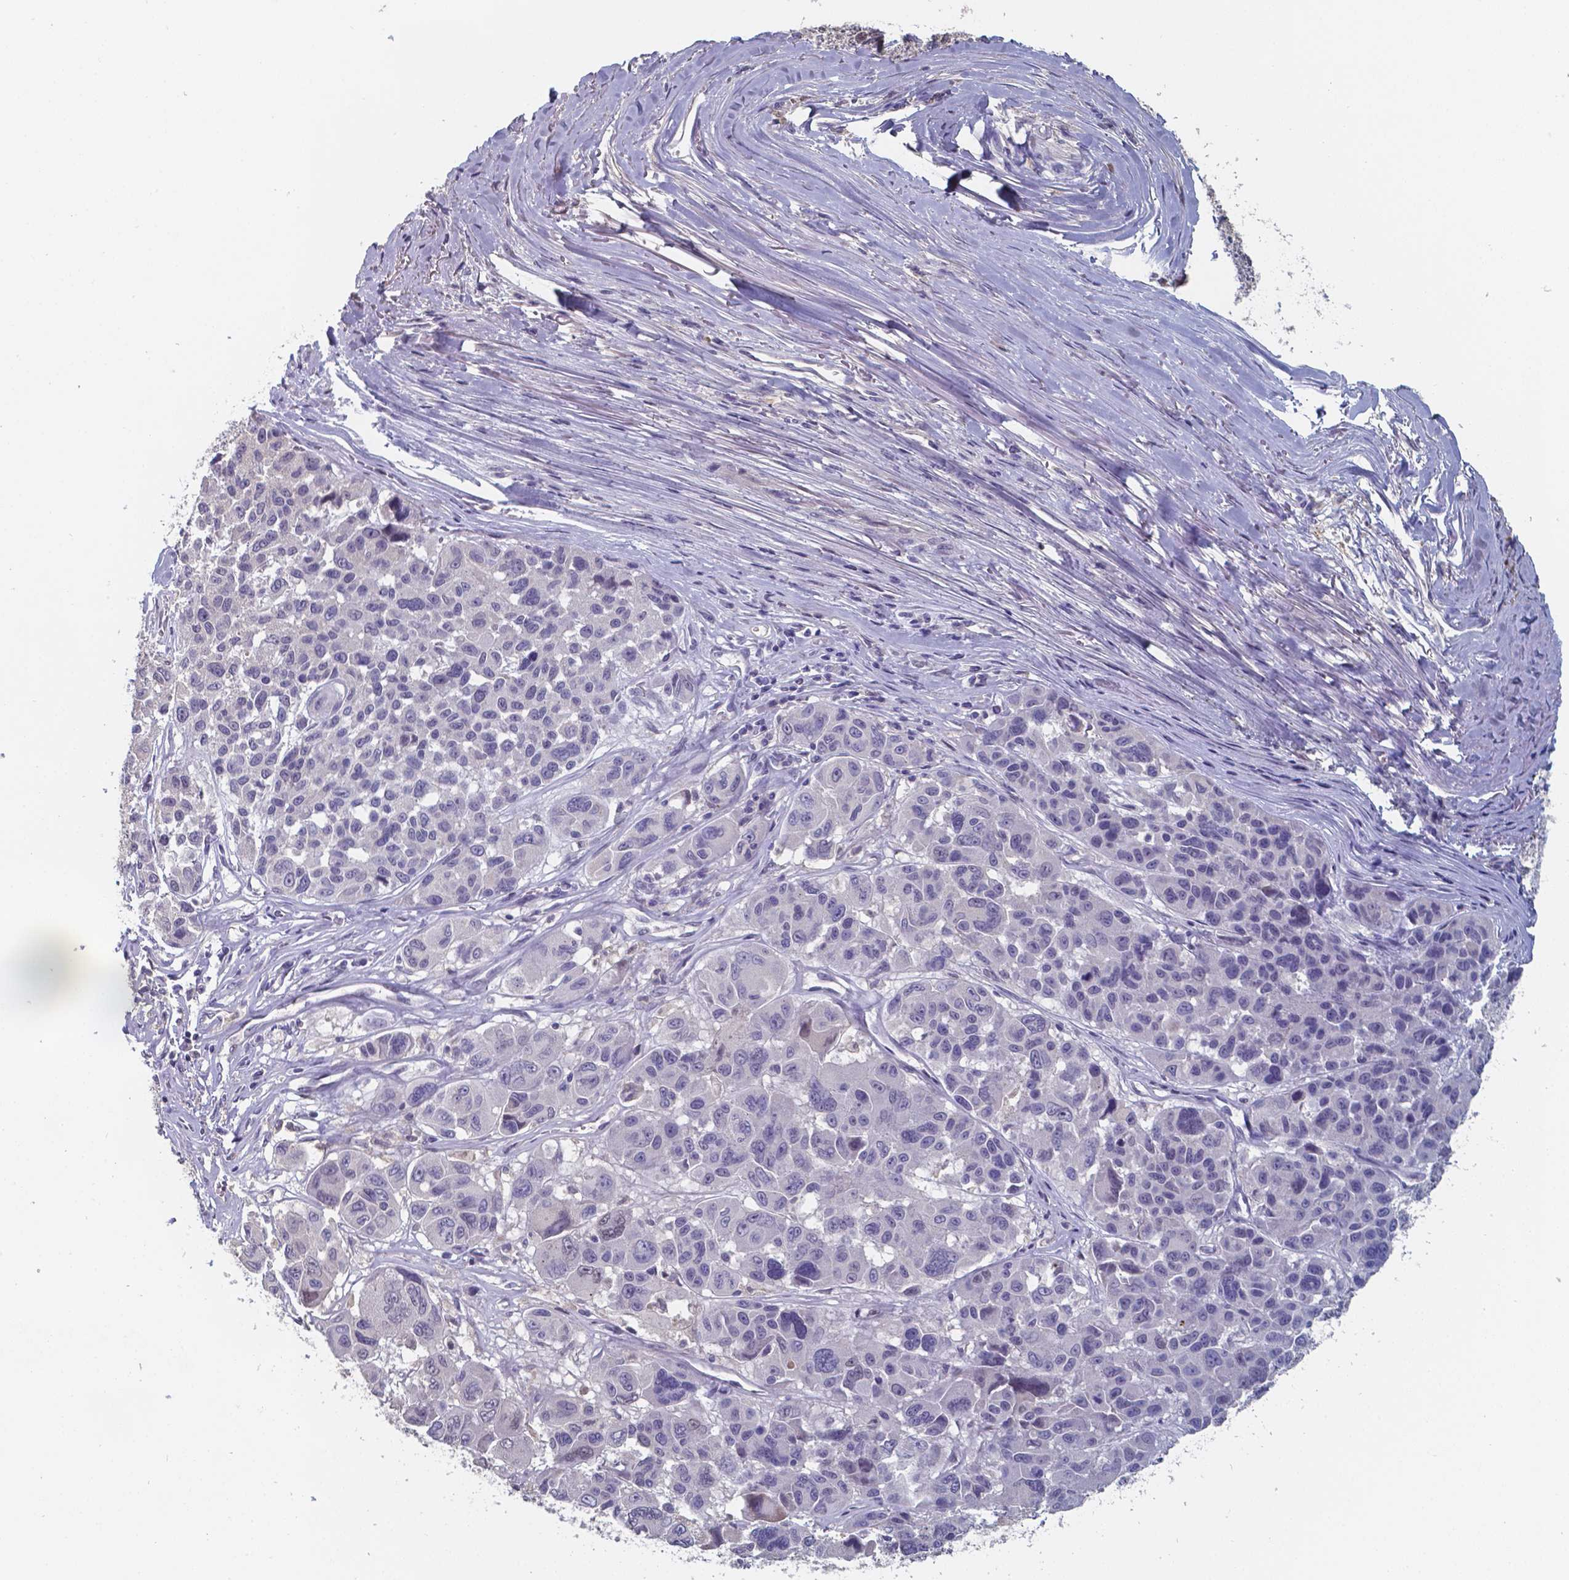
{"staining": {"intensity": "negative", "quantity": "none", "location": "none"}, "tissue": "melanoma", "cell_type": "Tumor cells", "image_type": "cancer", "snomed": [{"axis": "morphology", "description": "Malignant melanoma, NOS"}, {"axis": "topography", "description": "Skin"}], "caption": "A high-resolution histopathology image shows immunohistochemistry (IHC) staining of malignant melanoma, which demonstrates no significant staining in tumor cells. The staining is performed using DAB brown chromogen with nuclei counter-stained in using hematoxylin.", "gene": "BTBD17", "patient": {"sex": "female", "age": 66}}